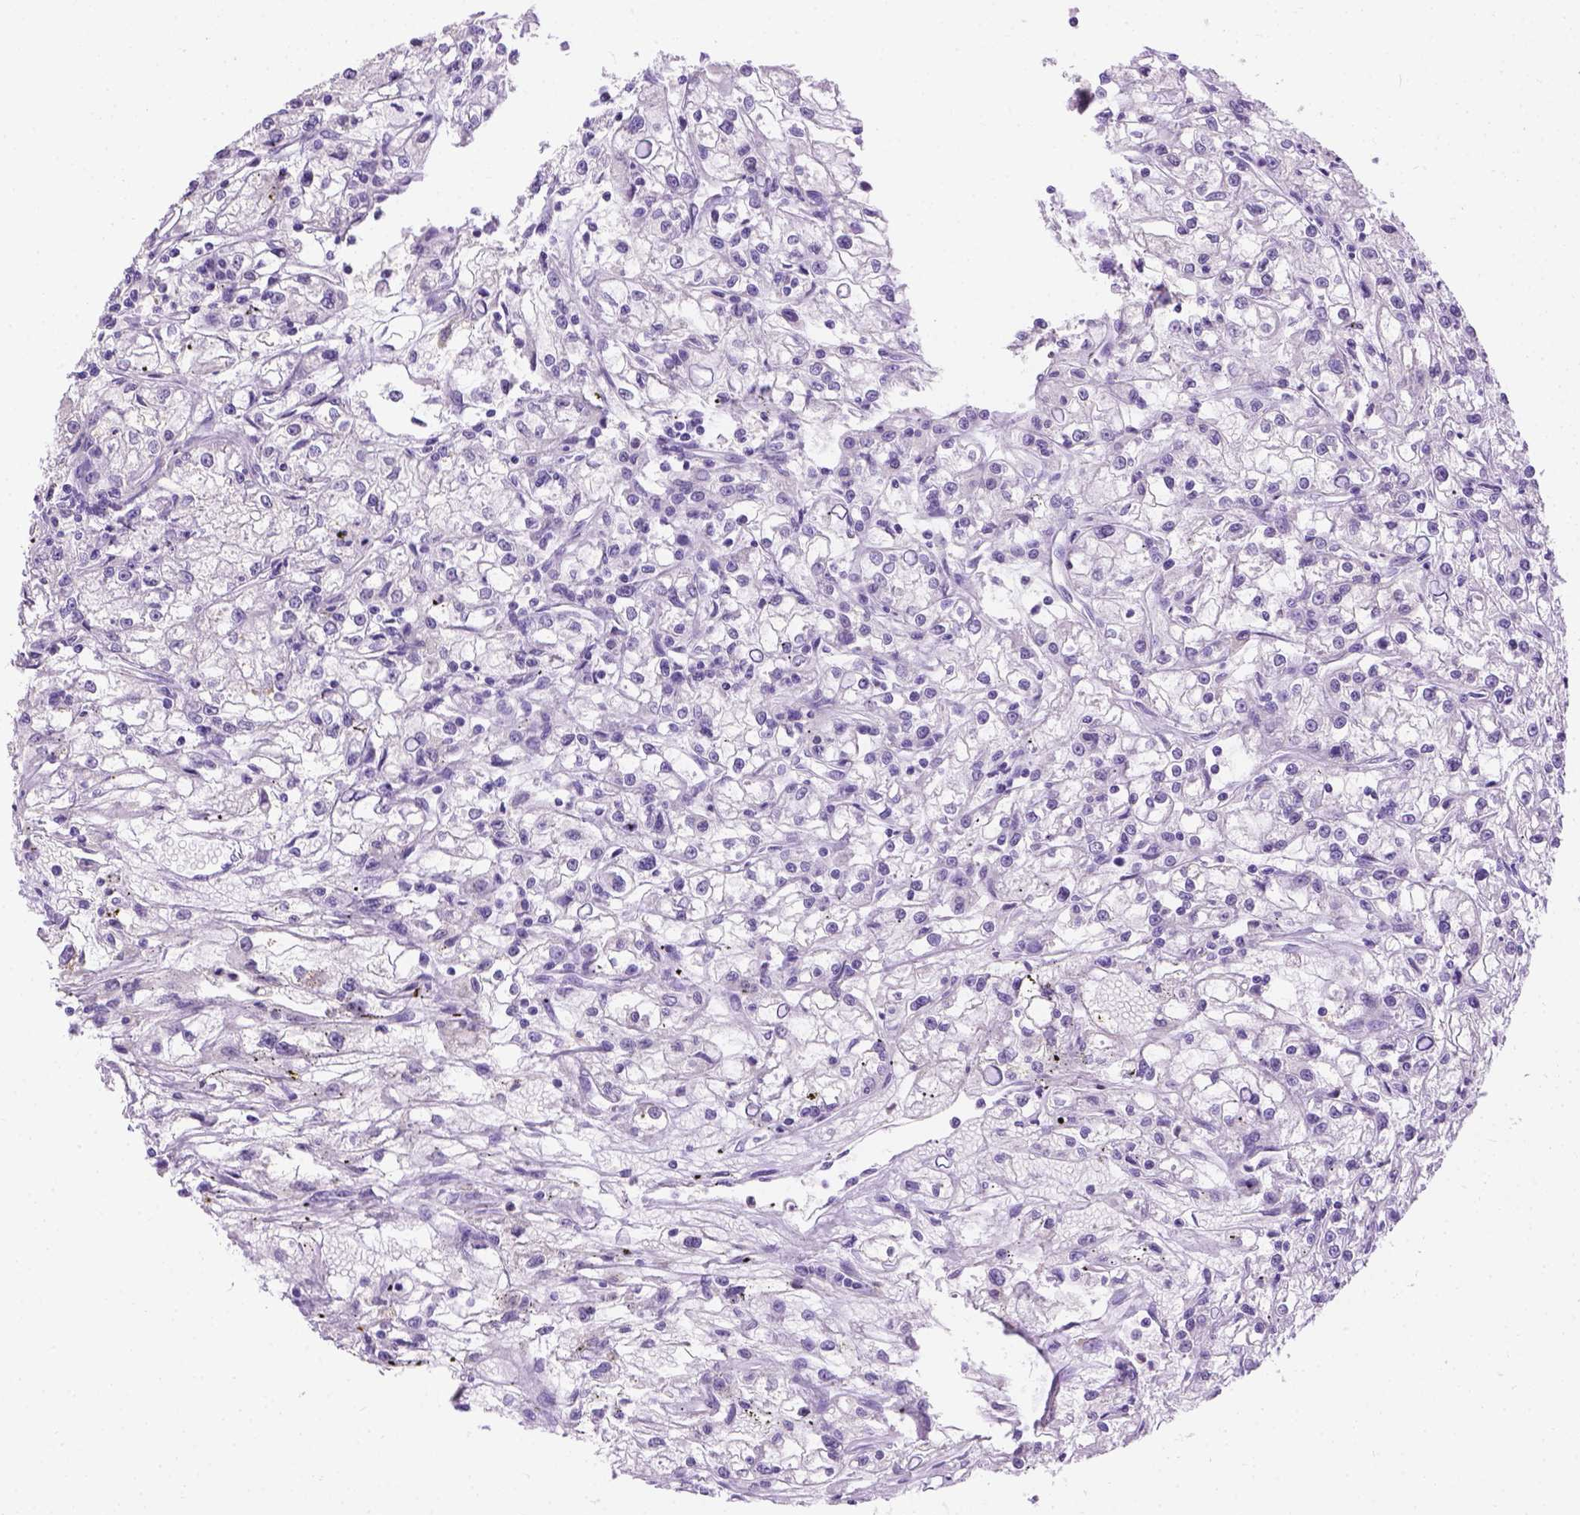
{"staining": {"intensity": "negative", "quantity": "none", "location": "none"}, "tissue": "renal cancer", "cell_type": "Tumor cells", "image_type": "cancer", "snomed": [{"axis": "morphology", "description": "Adenocarcinoma, NOS"}, {"axis": "topography", "description": "Kidney"}], "caption": "IHC micrograph of neoplastic tissue: human renal cancer (adenocarcinoma) stained with DAB (3,3'-diaminobenzidine) shows no significant protein expression in tumor cells.", "gene": "TMEM38A", "patient": {"sex": "female", "age": 59}}